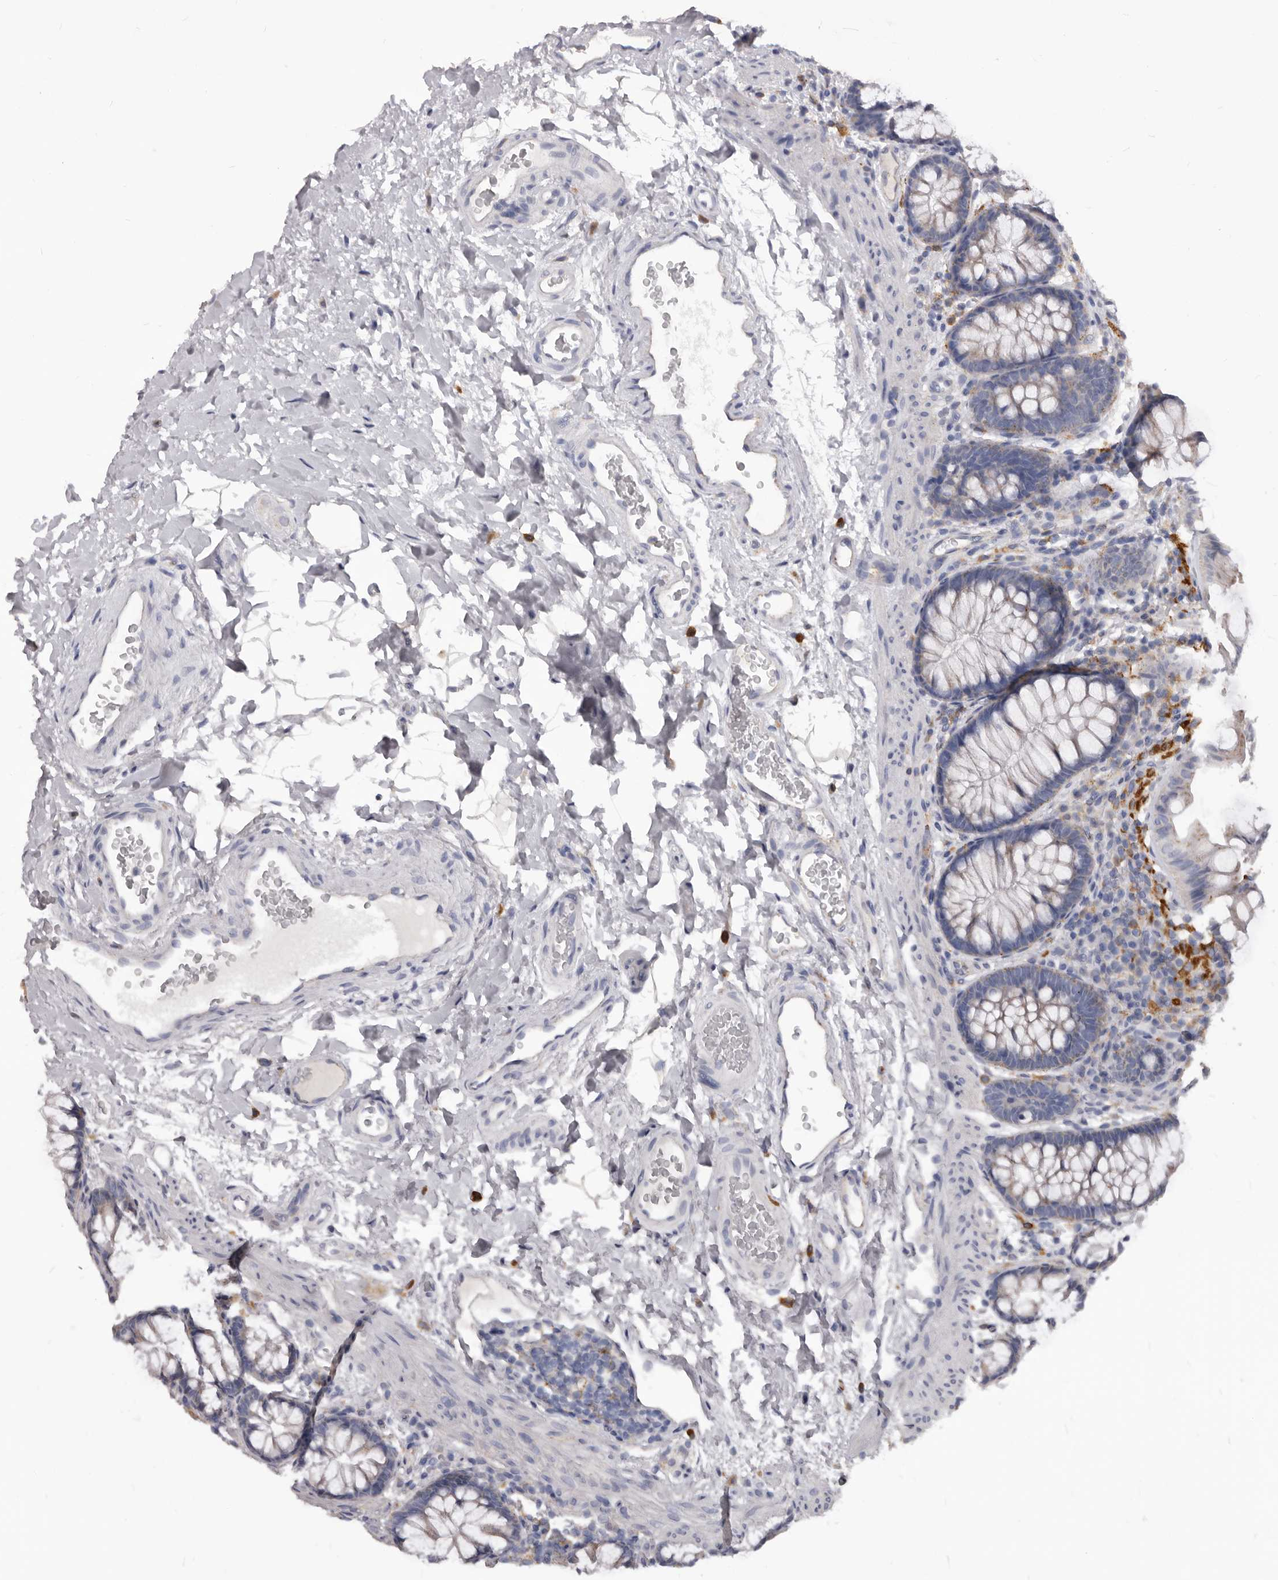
{"staining": {"intensity": "negative", "quantity": "none", "location": "none"}, "tissue": "colon", "cell_type": "Endothelial cells", "image_type": "normal", "snomed": [{"axis": "morphology", "description": "Normal tissue, NOS"}, {"axis": "topography", "description": "Colon"}], "caption": "Histopathology image shows no significant protein positivity in endothelial cells of benign colon.", "gene": "PI4K2A", "patient": {"sex": "female", "age": 62}}